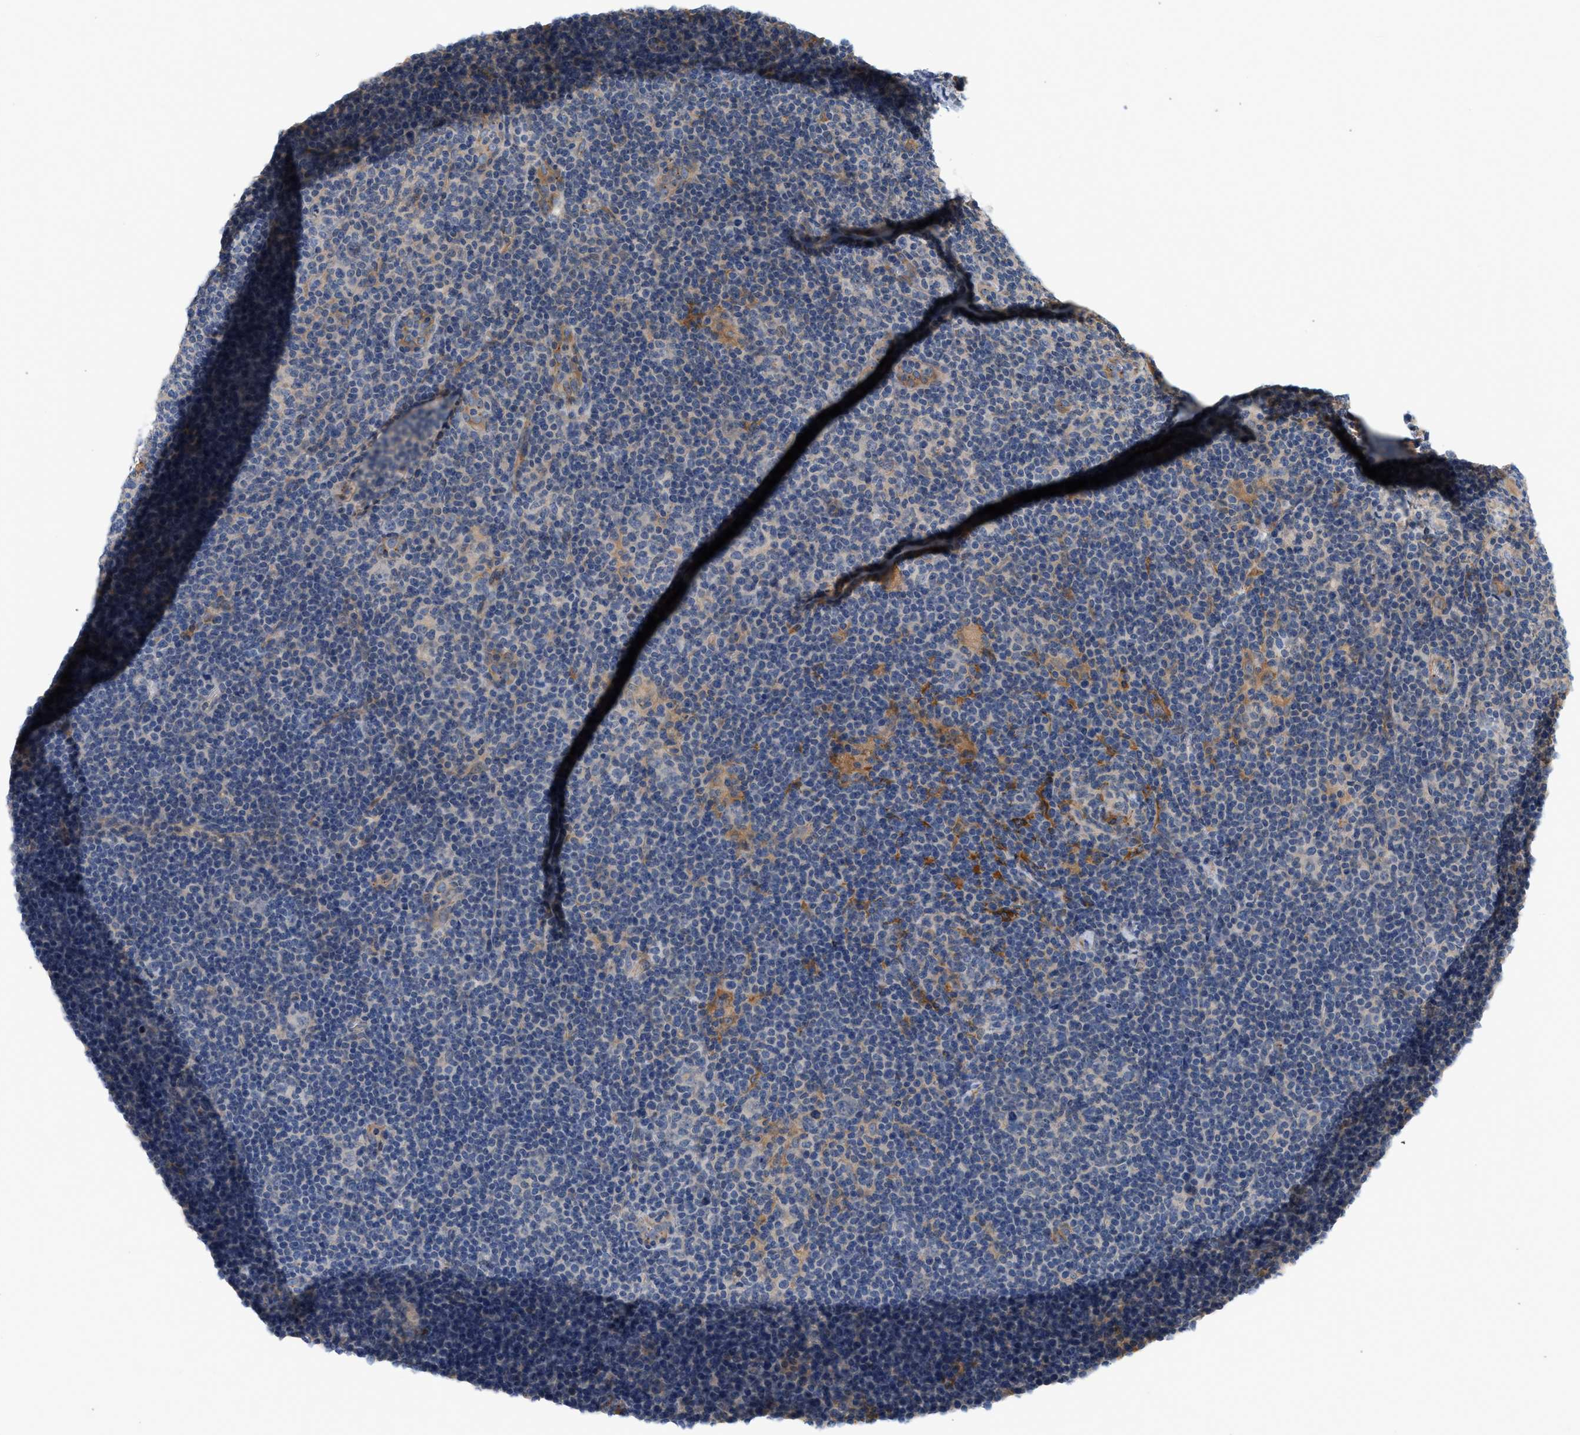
{"staining": {"intensity": "weak", "quantity": "<25%", "location": "cytoplasmic/membranous"}, "tissue": "lymphoma", "cell_type": "Tumor cells", "image_type": "cancer", "snomed": [{"axis": "morphology", "description": "Hodgkin's disease, NOS"}, {"axis": "topography", "description": "Lymph node"}], "caption": "There is no significant staining in tumor cells of Hodgkin's disease.", "gene": "CTXN1", "patient": {"sex": "female", "age": 57}}